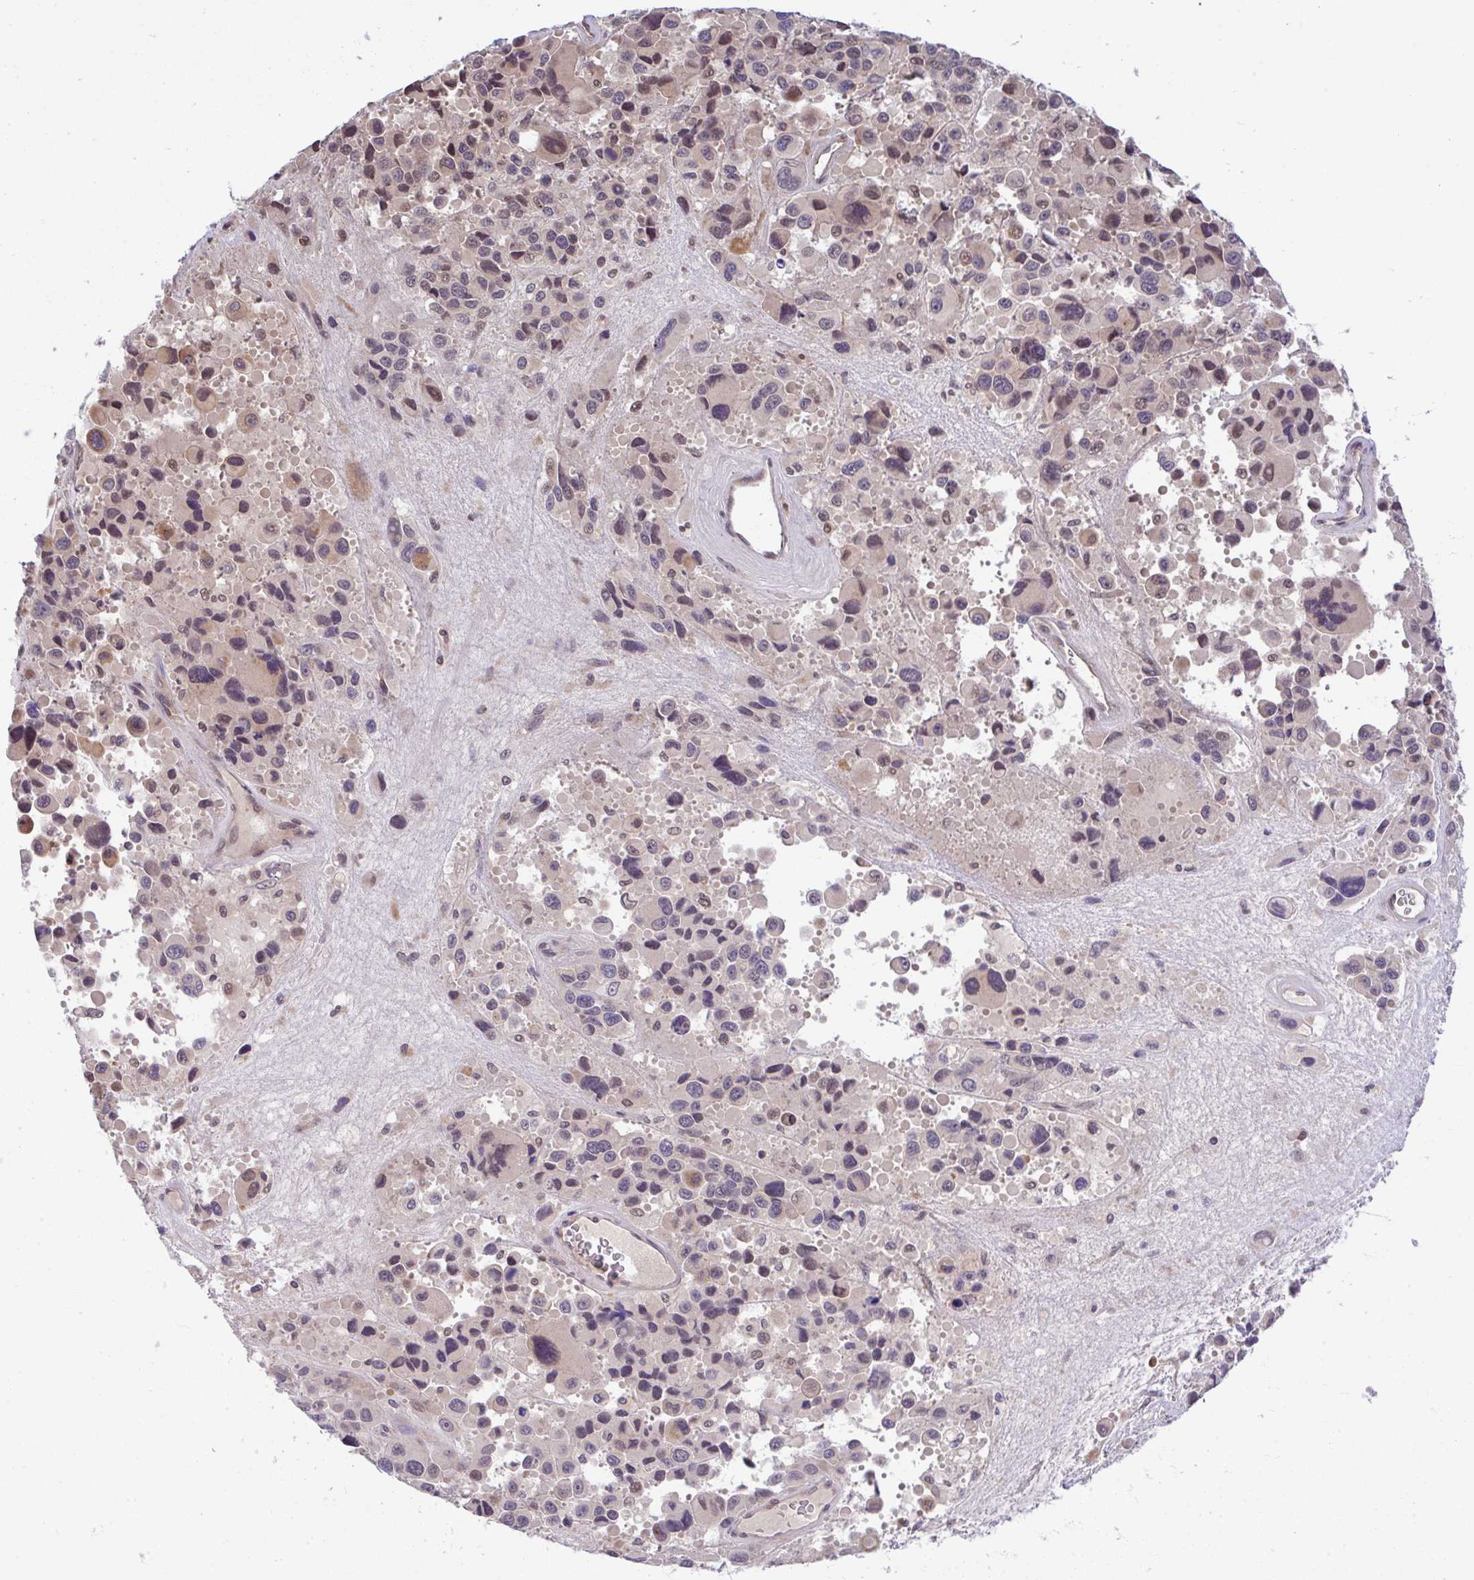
{"staining": {"intensity": "moderate", "quantity": "<25%", "location": "cytoplasmic/membranous,nuclear"}, "tissue": "melanoma", "cell_type": "Tumor cells", "image_type": "cancer", "snomed": [{"axis": "morphology", "description": "Malignant melanoma, Metastatic site"}, {"axis": "topography", "description": "Lymph node"}], "caption": "Human malignant melanoma (metastatic site) stained for a protein (brown) reveals moderate cytoplasmic/membranous and nuclear positive expression in about <25% of tumor cells.", "gene": "C9orf64", "patient": {"sex": "female", "age": 65}}